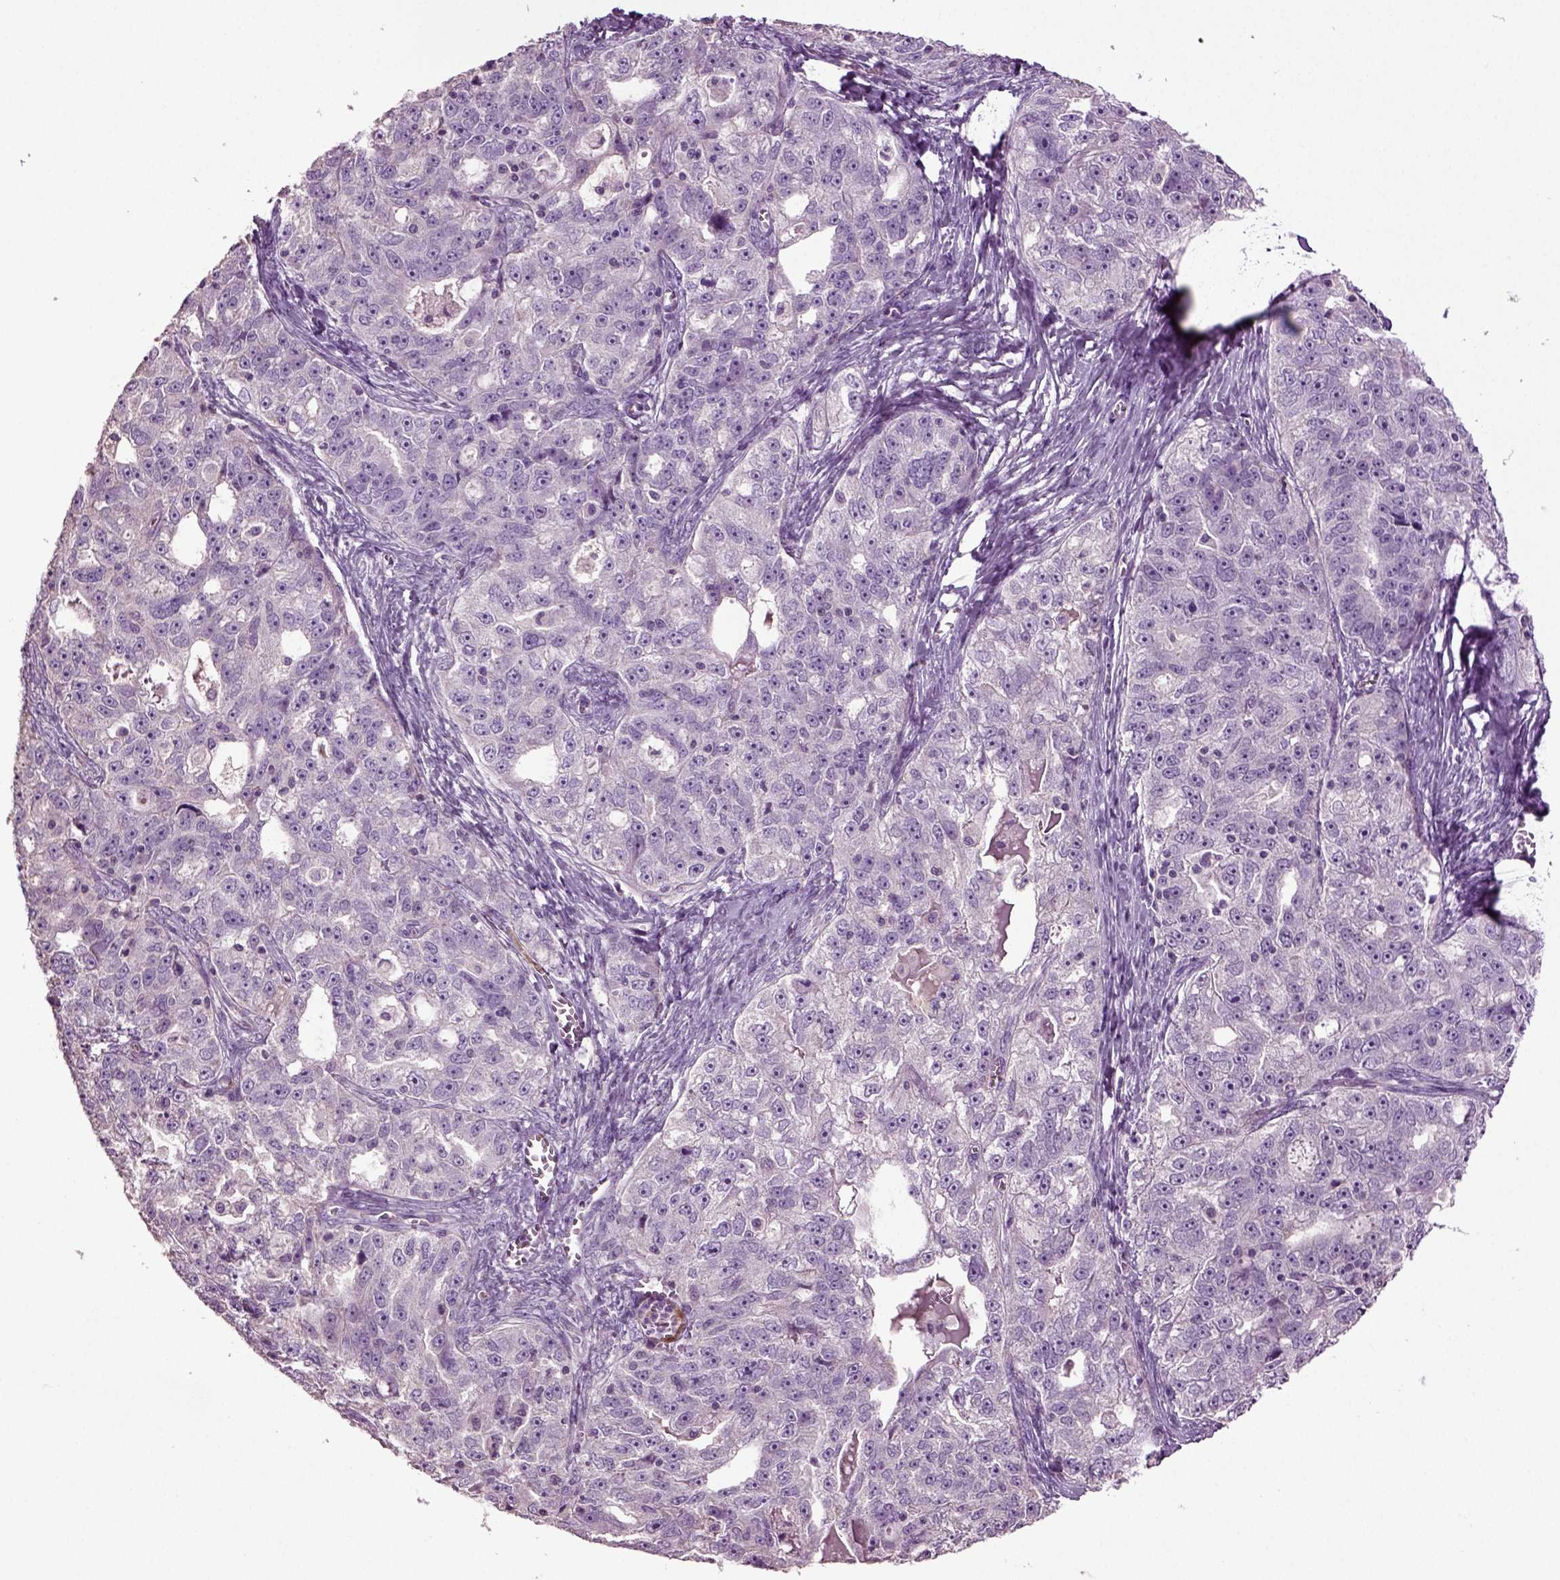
{"staining": {"intensity": "negative", "quantity": "none", "location": "none"}, "tissue": "ovarian cancer", "cell_type": "Tumor cells", "image_type": "cancer", "snomed": [{"axis": "morphology", "description": "Cystadenocarcinoma, serous, NOS"}, {"axis": "topography", "description": "Ovary"}], "caption": "IHC photomicrograph of human ovarian cancer stained for a protein (brown), which displays no expression in tumor cells. Nuclei are stained in blue.", "gene": "DEFB118", "patient": {"sex": "female", "age": 51}}